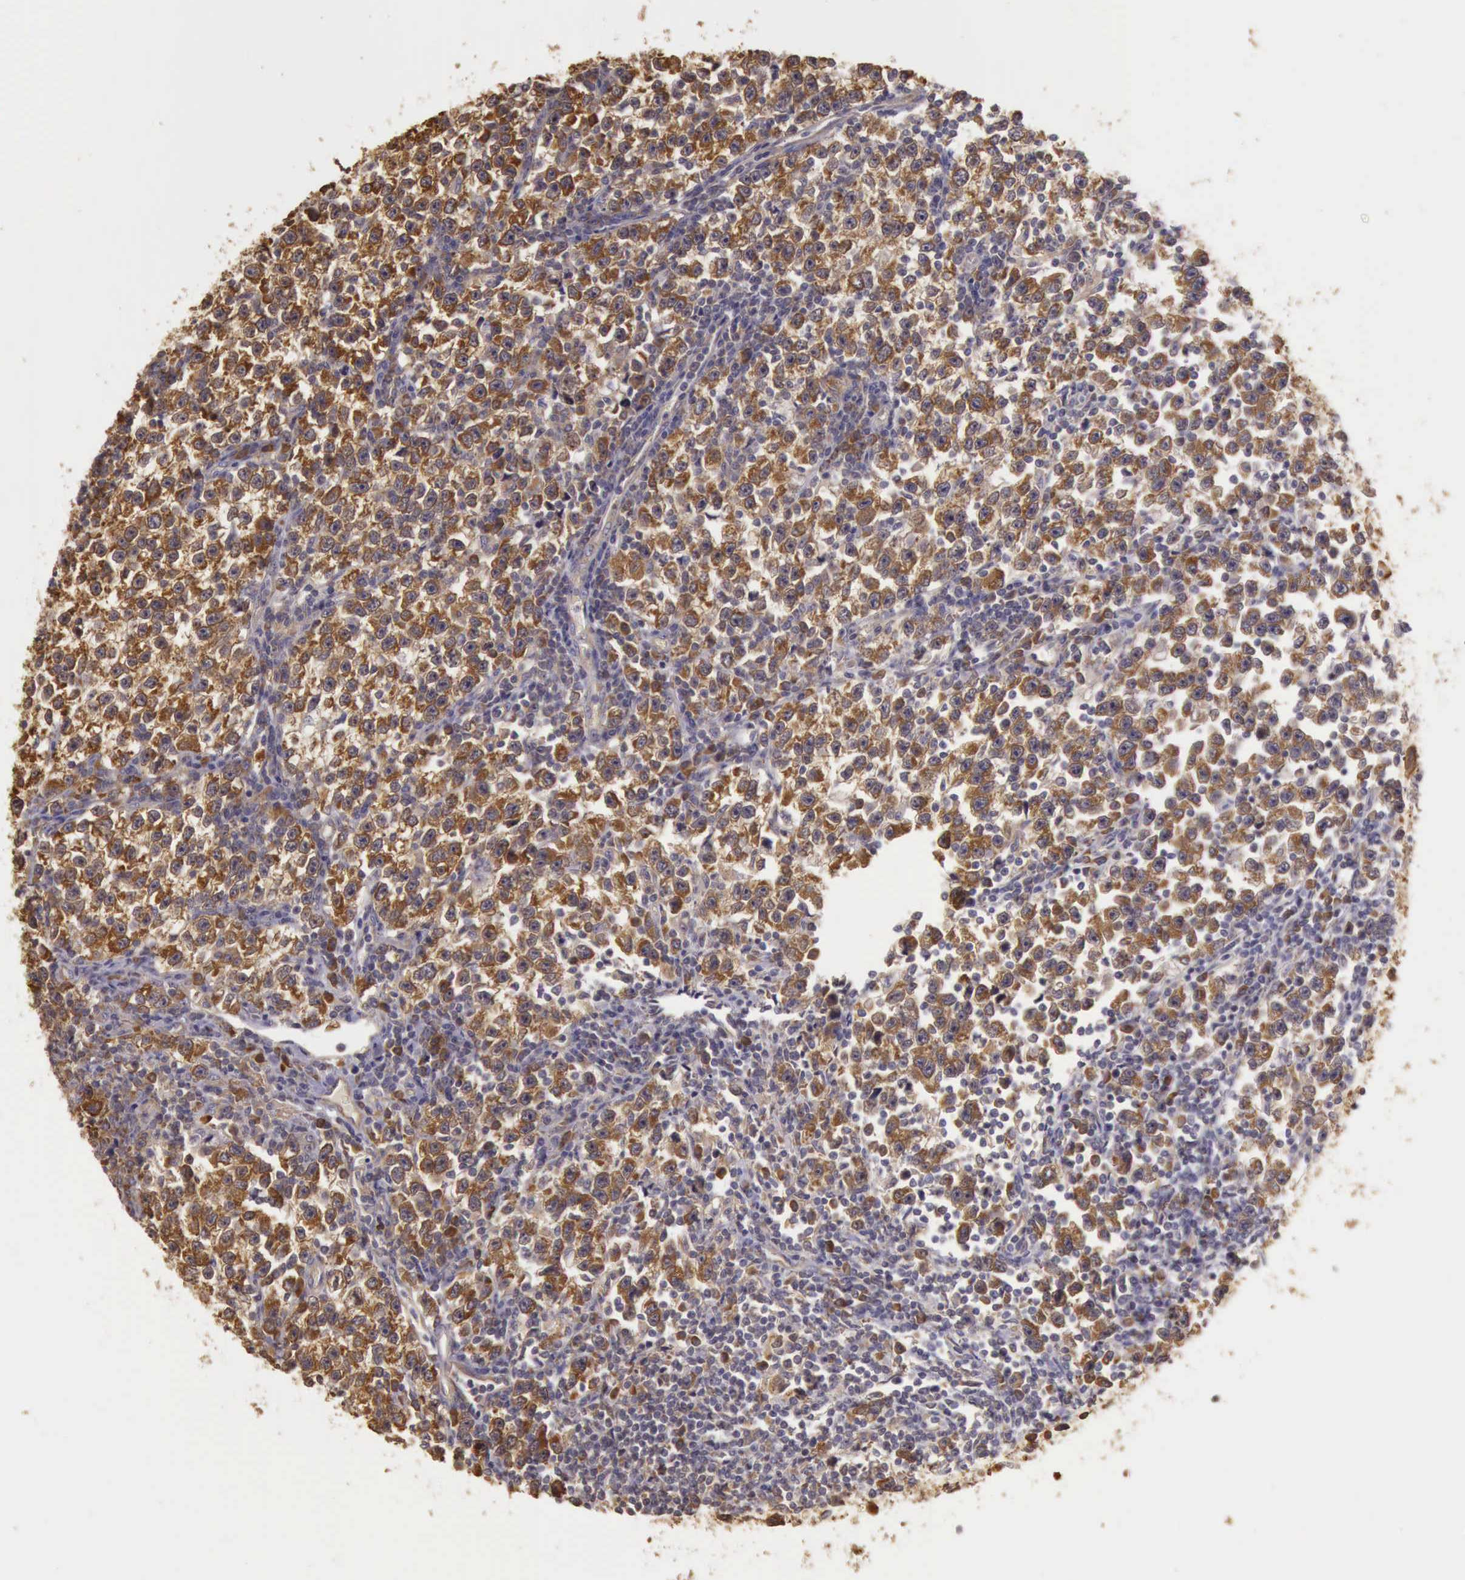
{"staining": {"intensity": "strong", "quantity": ">75%", "location": "cytoplasmic/membranous"}, "tissue": "testis cancer", "cell_type": "Tumor cells", "image_type": "cancer", "snomed": [{"axis": "morphology", "description": "Seminoma, NOS"}, {"axis": "topography", "description": "Testis"}], "caption": "Testis seminoma stained for a protein (brown) displays strong cytoplasmic/membranous positive positivity in about >75% of tumor cells.", "gene": "EIF5", "patient": {"sex": "male", "age": 43}}